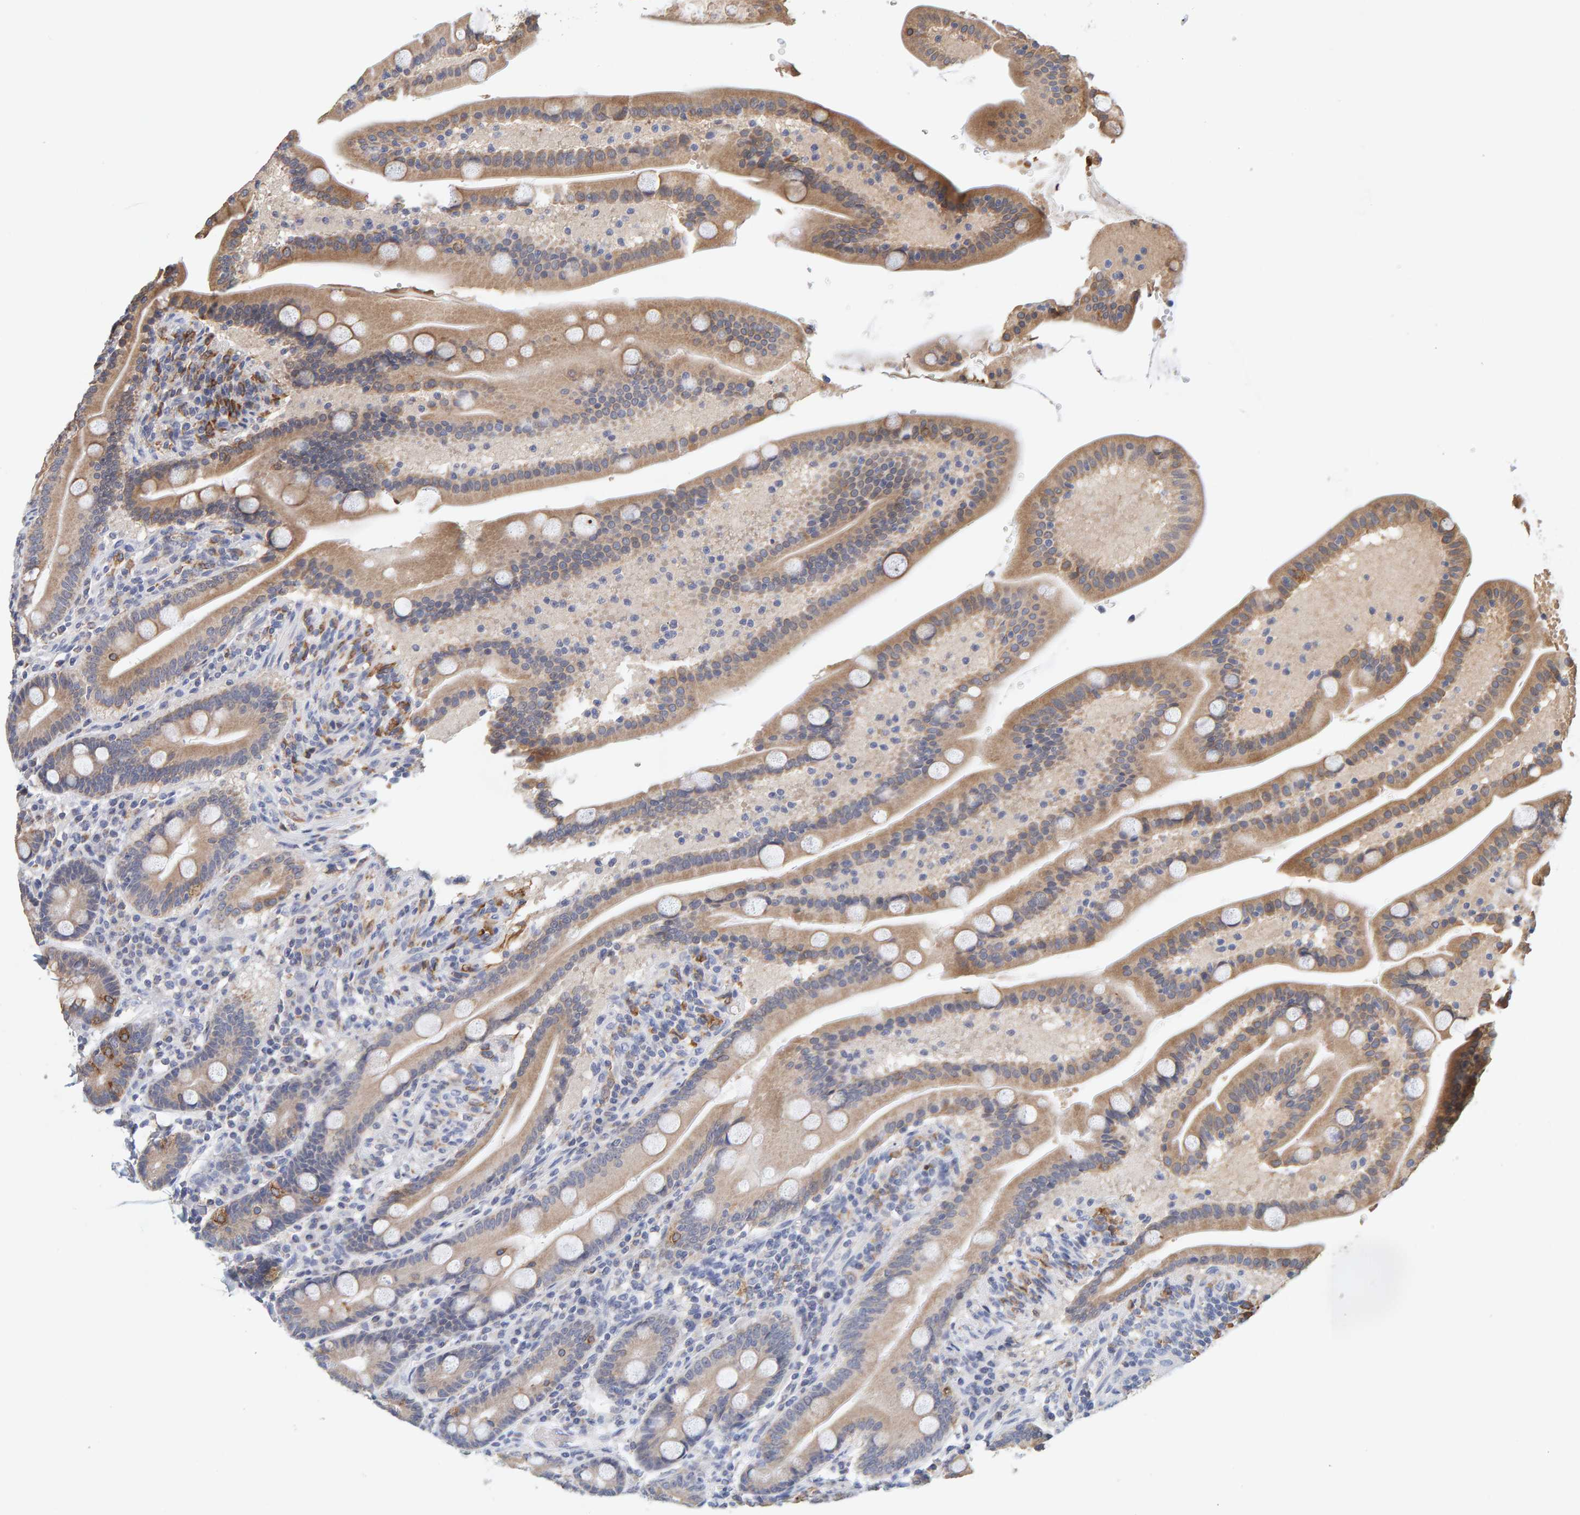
{"staining": {"intensity": "moderate", "quantity": ">75%", "location": "cytoplasmic/membranous"}, "tissue": "duodenum", "cell_type": "Glandular cells", "image_type": "normal", "snomed": [{"axis": "morphology", "description": "Normal tissue, NOS"}, {"axis": "topography", "description": "Duodenum"}], "caption": "Protein positivity by immunohistochemistry displays moderate cytoplasmic/membranous expression in about >75% of glandular cells in unremarkable duodenum. Ihc stains the protein in brown and the nuclei are stained blue.", "gene": "SGPL1", "patient": {"sex": "male", "age": 54}}